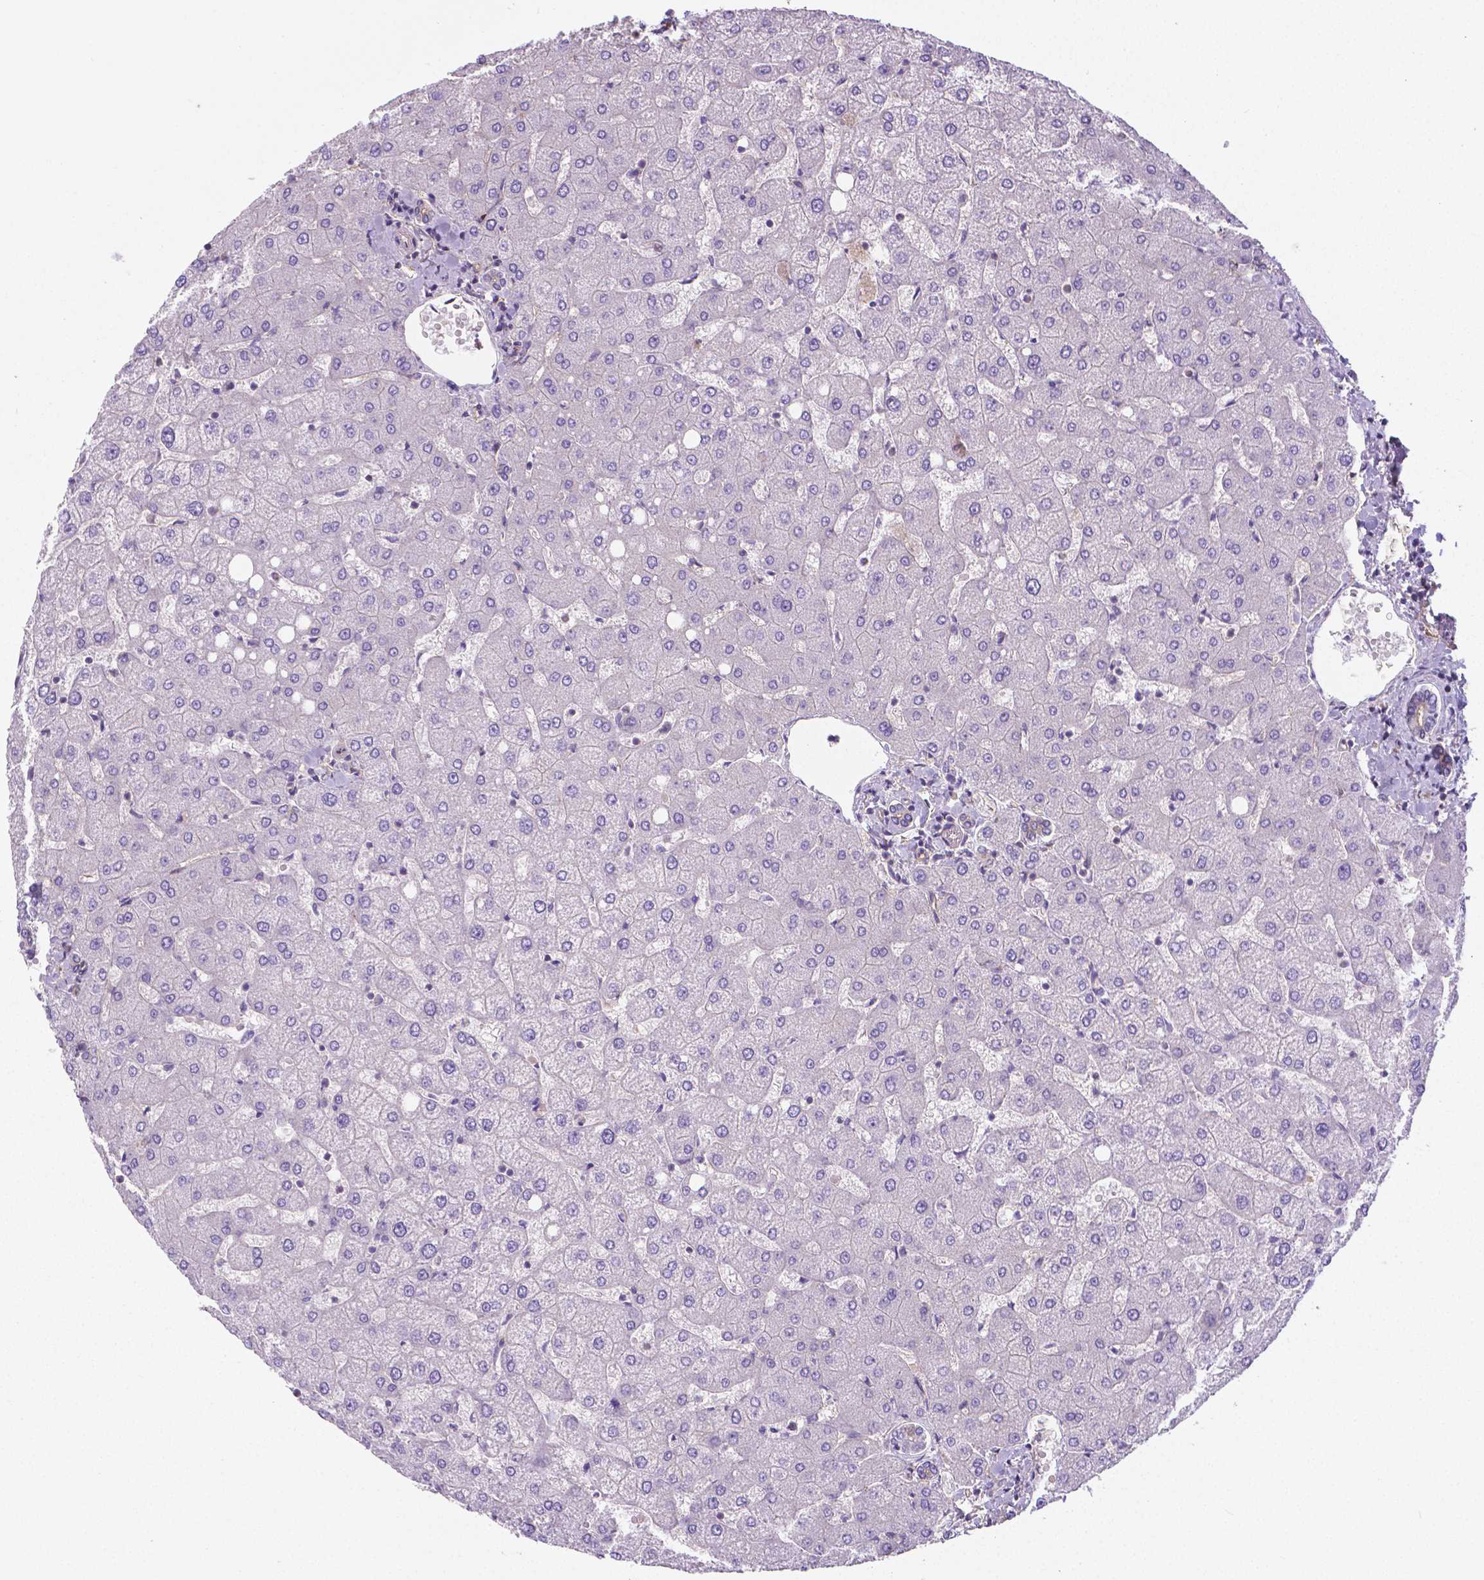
{"staining": {"intensity": "weak", "quantity": "<25%", "location": "cytoplasmic/membranous"}, "tissue": "liver", "cell_type": "Cholangiocytes", "image_type": "normal", "snomed": [{"axis": "morphology", "description": "Normal tissue, NOS"}, {"axis": "topography", "description": "Liver"}], "caption": "The immunohistochemistry micrograph has no significant staining in cholangiocytes of liver. The staining was performed using DAB to visualize the protein expression in brown, while the nuclei were stained in blue with hematoxylin (Magnification: 20x).", "gene": "CRMP1", "patient": {"sex": "female", "age": 54}}